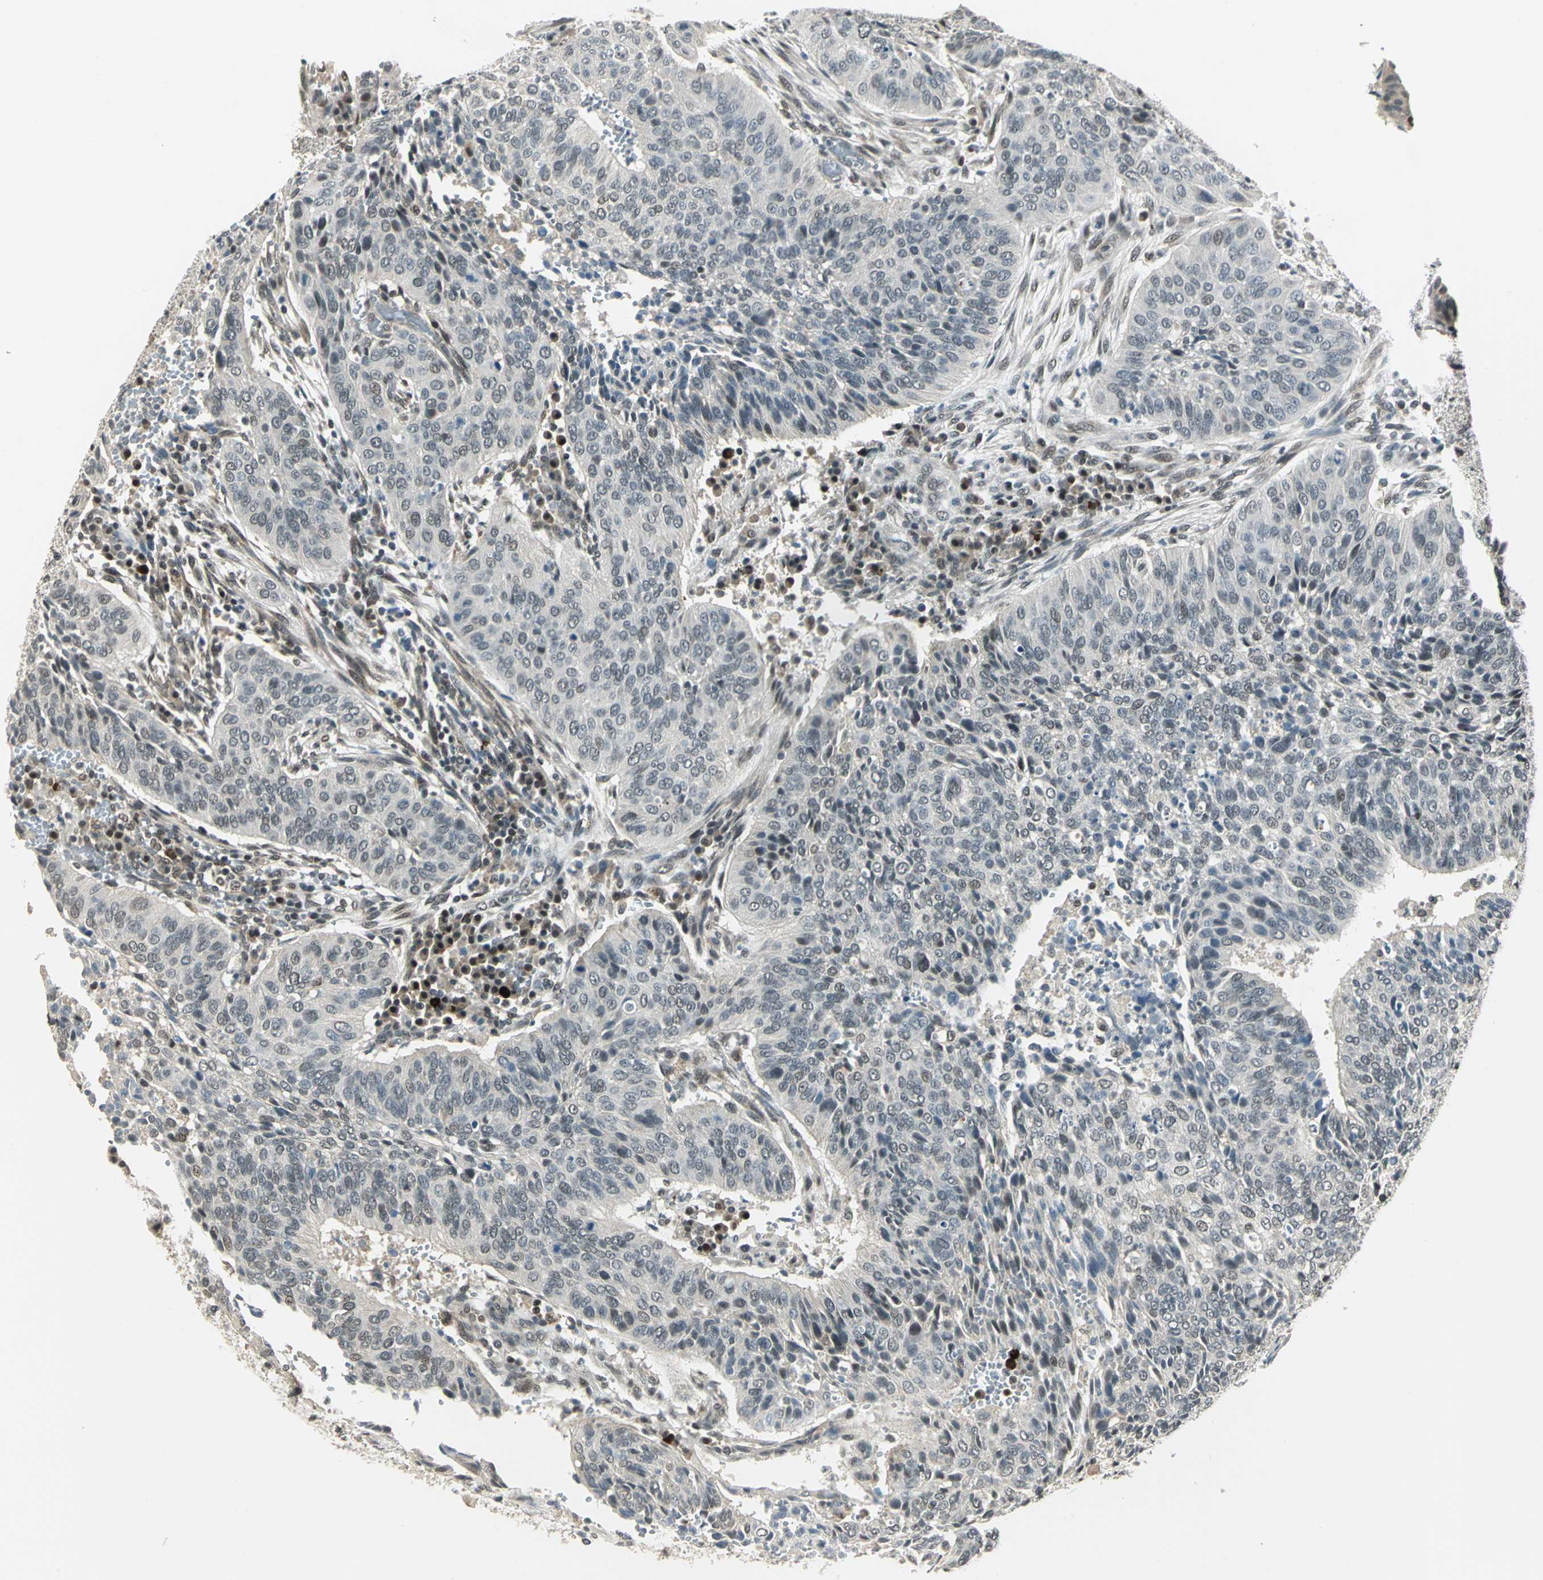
{"staining": {"intensity": "negative", "quantity": "none", "location": "none"}, "tissue": "cervical cancer", "cell_type": "Tumor cells", "image_type": "cancer", "snomed": [{"axis": "morphology", "description": "Squamous cell carcinoma, NOS"}, {"axis": "topography", "description": "Cervix"}], "caption": "Immunohistochemistry (IHC) image of neoplastic tissue: human squamous cell carcinoma (cervical) stained with DAB (3,3'-diaminobenzidine) exhibits no significant protein expression in tumor cells.", "gene": "RAD17", "patient": {"sex": "female", "age": 39}}